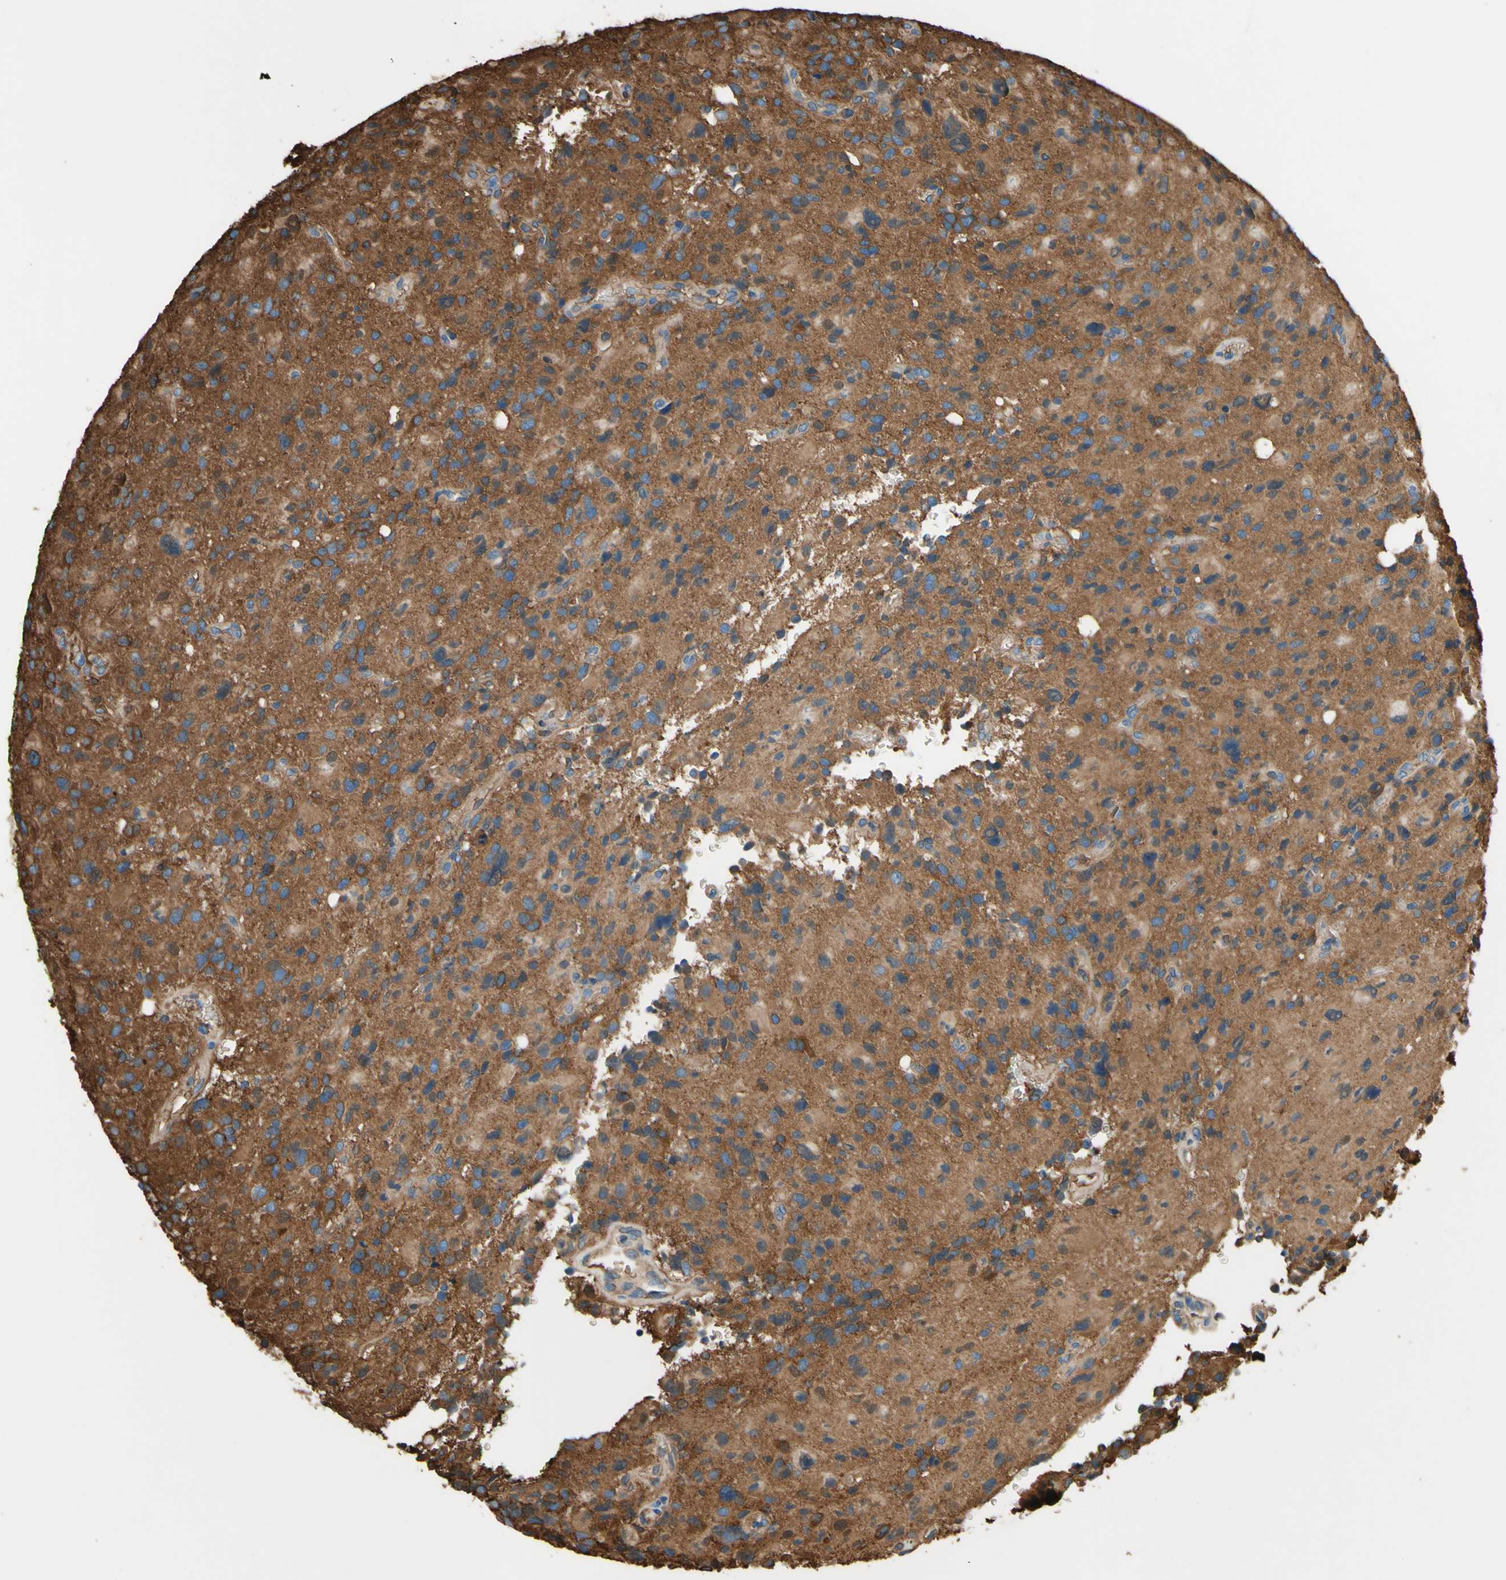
{"staining": {"intensity": "moderate", "quantity": ">75%", "location": "cytoplasmic/membranous"}, "tissue": "glioma", "cell_type": "Tumor cells", "image_type": "cancer", "snomed": [{"axis": "morphology", "description": "Glioma, malignant, High grade"}, {"axis": "topography", "description": "Brain"}], "caption": "Immunohistochemical staining of glioma shows medium levels of moderate cytoplasmic/membranous protein positivity in about >75% of tumor cells.", "gene": "DPYSL3", "patient": {"sex": "male", "age": 48}}